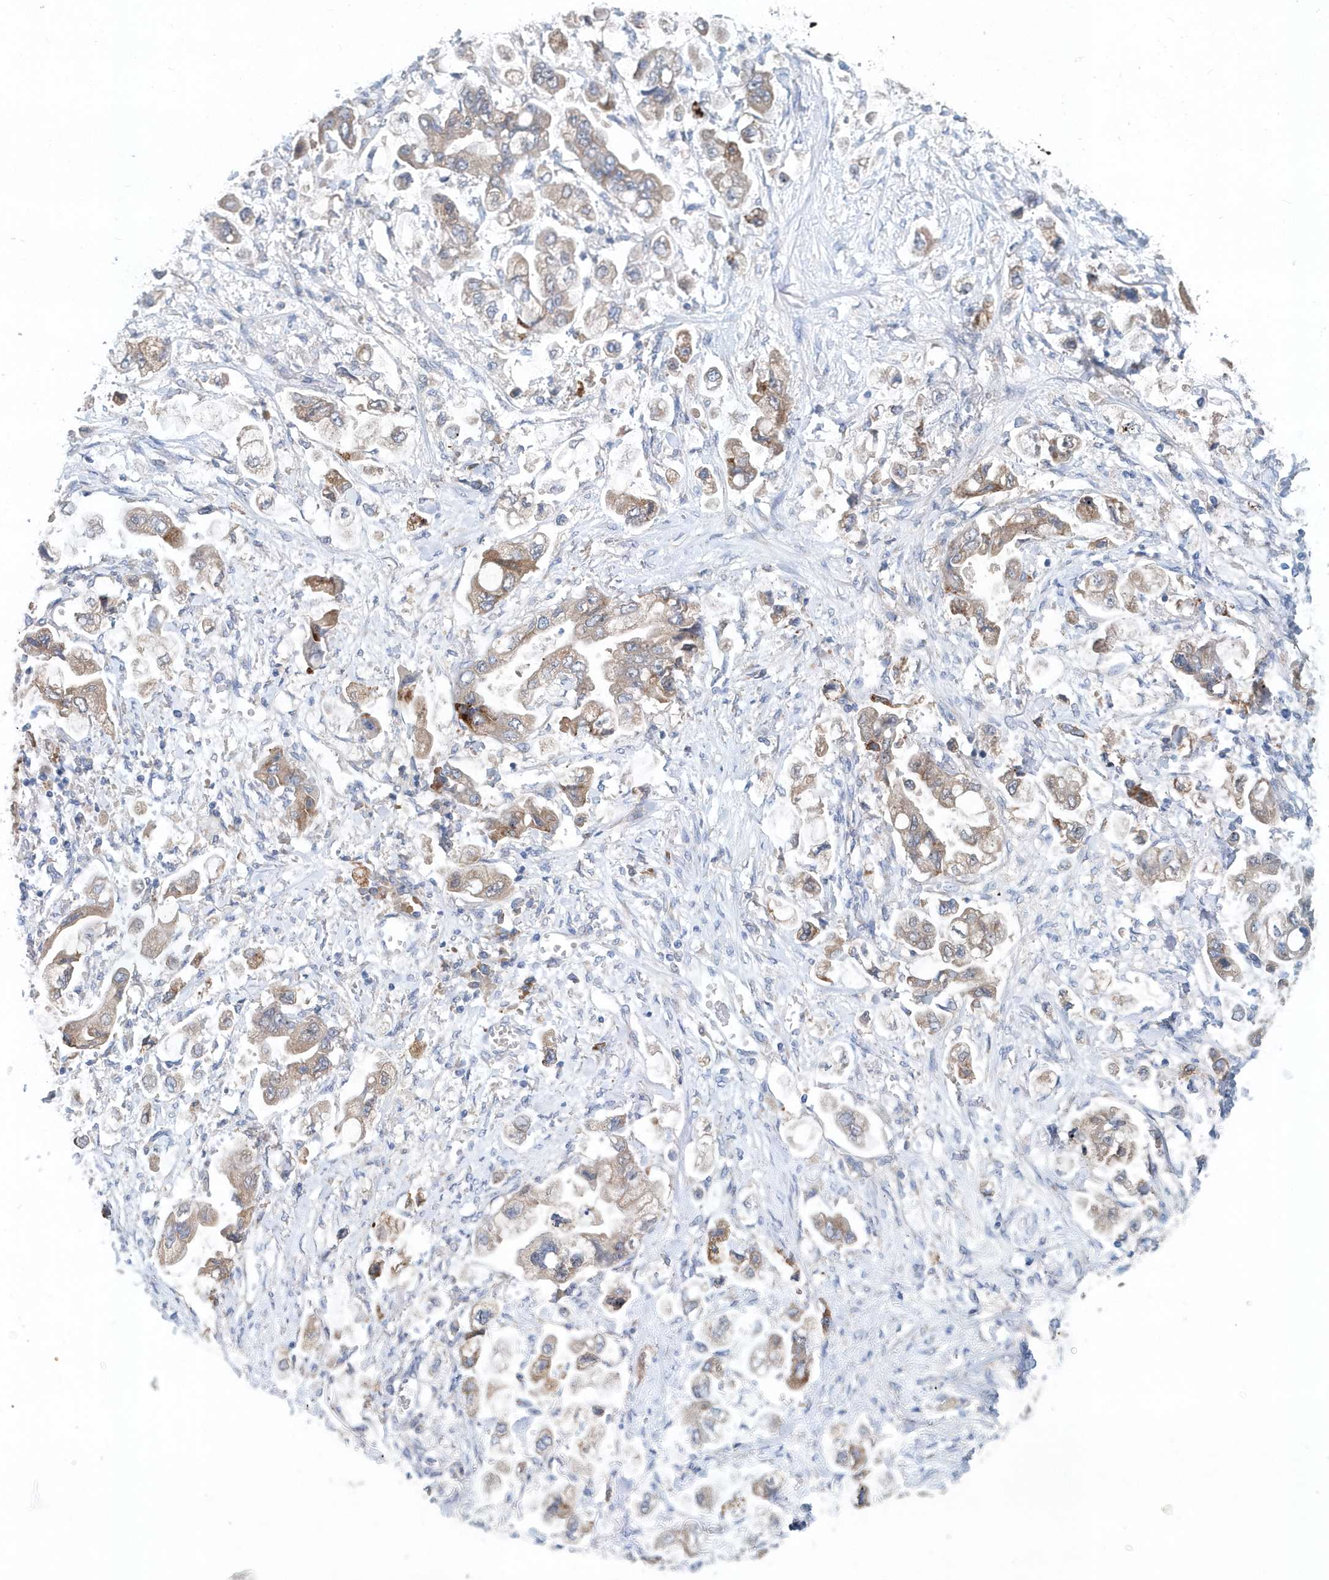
{"staining": {"intensity": "weak", "quantity": ">75%", "location": "cytoplasmic/membranous"}, "tissue": "stomach cancer", "cell_type": "Tumor cells", "image_type": "cancer", "snomed": [{"axis": "morphology", "description": "Adenocarcinoma, NOS"}, {"axis": "topography", "description": "Stomach"}], "caption": "DAB (3,3'-diaminobenzidine) immunohistochemical staining of stomach cancer (adenocarcinoma) exhibits weak cytoplasmic/membranous protein expression in about >75% of tumor cells. (DAB IHC, brown staining for protein, blue staining for nuclei).", "gene": "PFN2", "patient": {"sex": "male", "age": 62}}